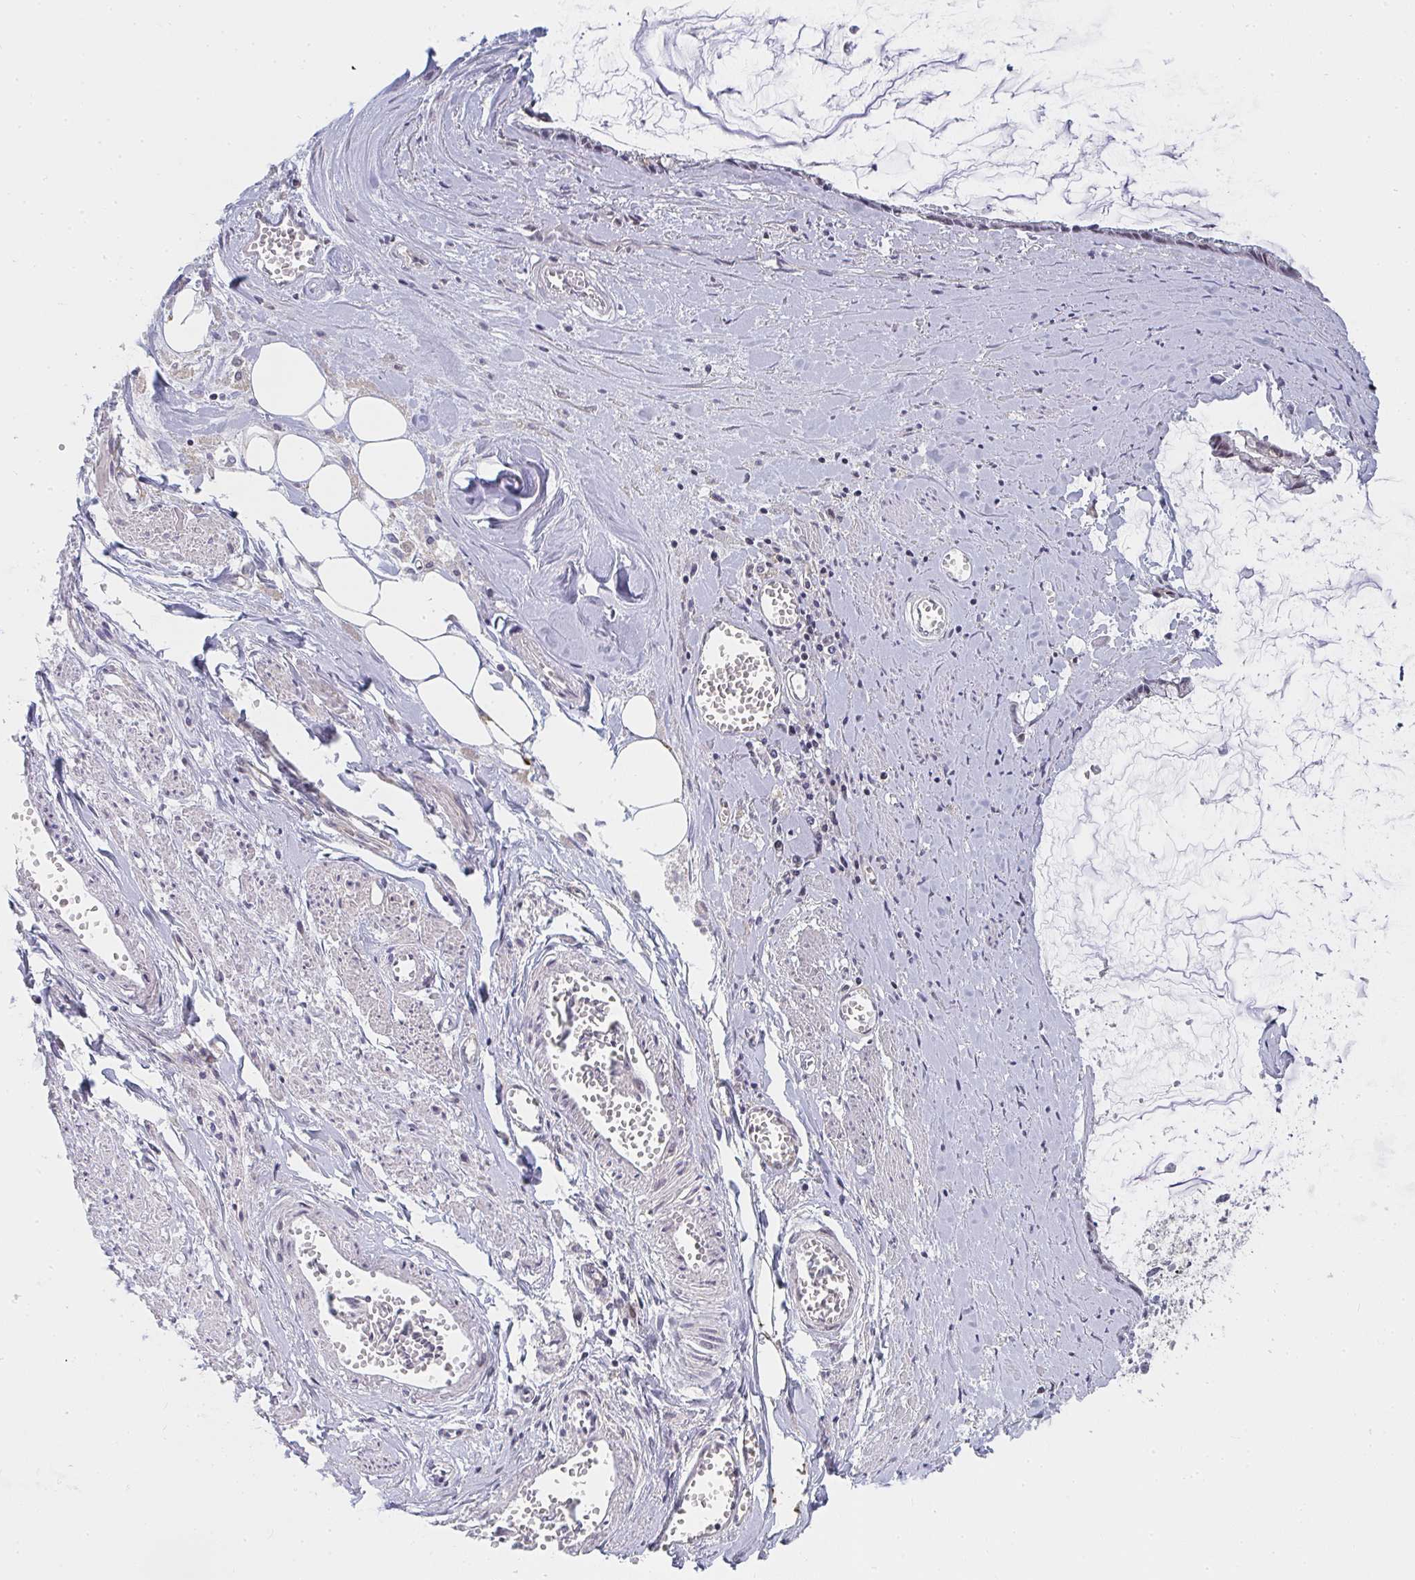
{"staining": {"intensity": "negative", "quantity": "none", "location": "none"}, "tissue": "ovarian cancer", "cell_type": "Tumor cells", "image_type": "cancer", "snomed": [{"axis": "morphology", "description": "Cystadenocarcinoma, mucinous, NOS"}, {"axis": "topography", "description": "Ovary"}], "caption": "The photomicrograph exhibits no staining of tumor cells in ovarian mucinous cystadenocarcinoma.", "gene": "ZIC3", "patient": {"sex": "female", "age": 90}}